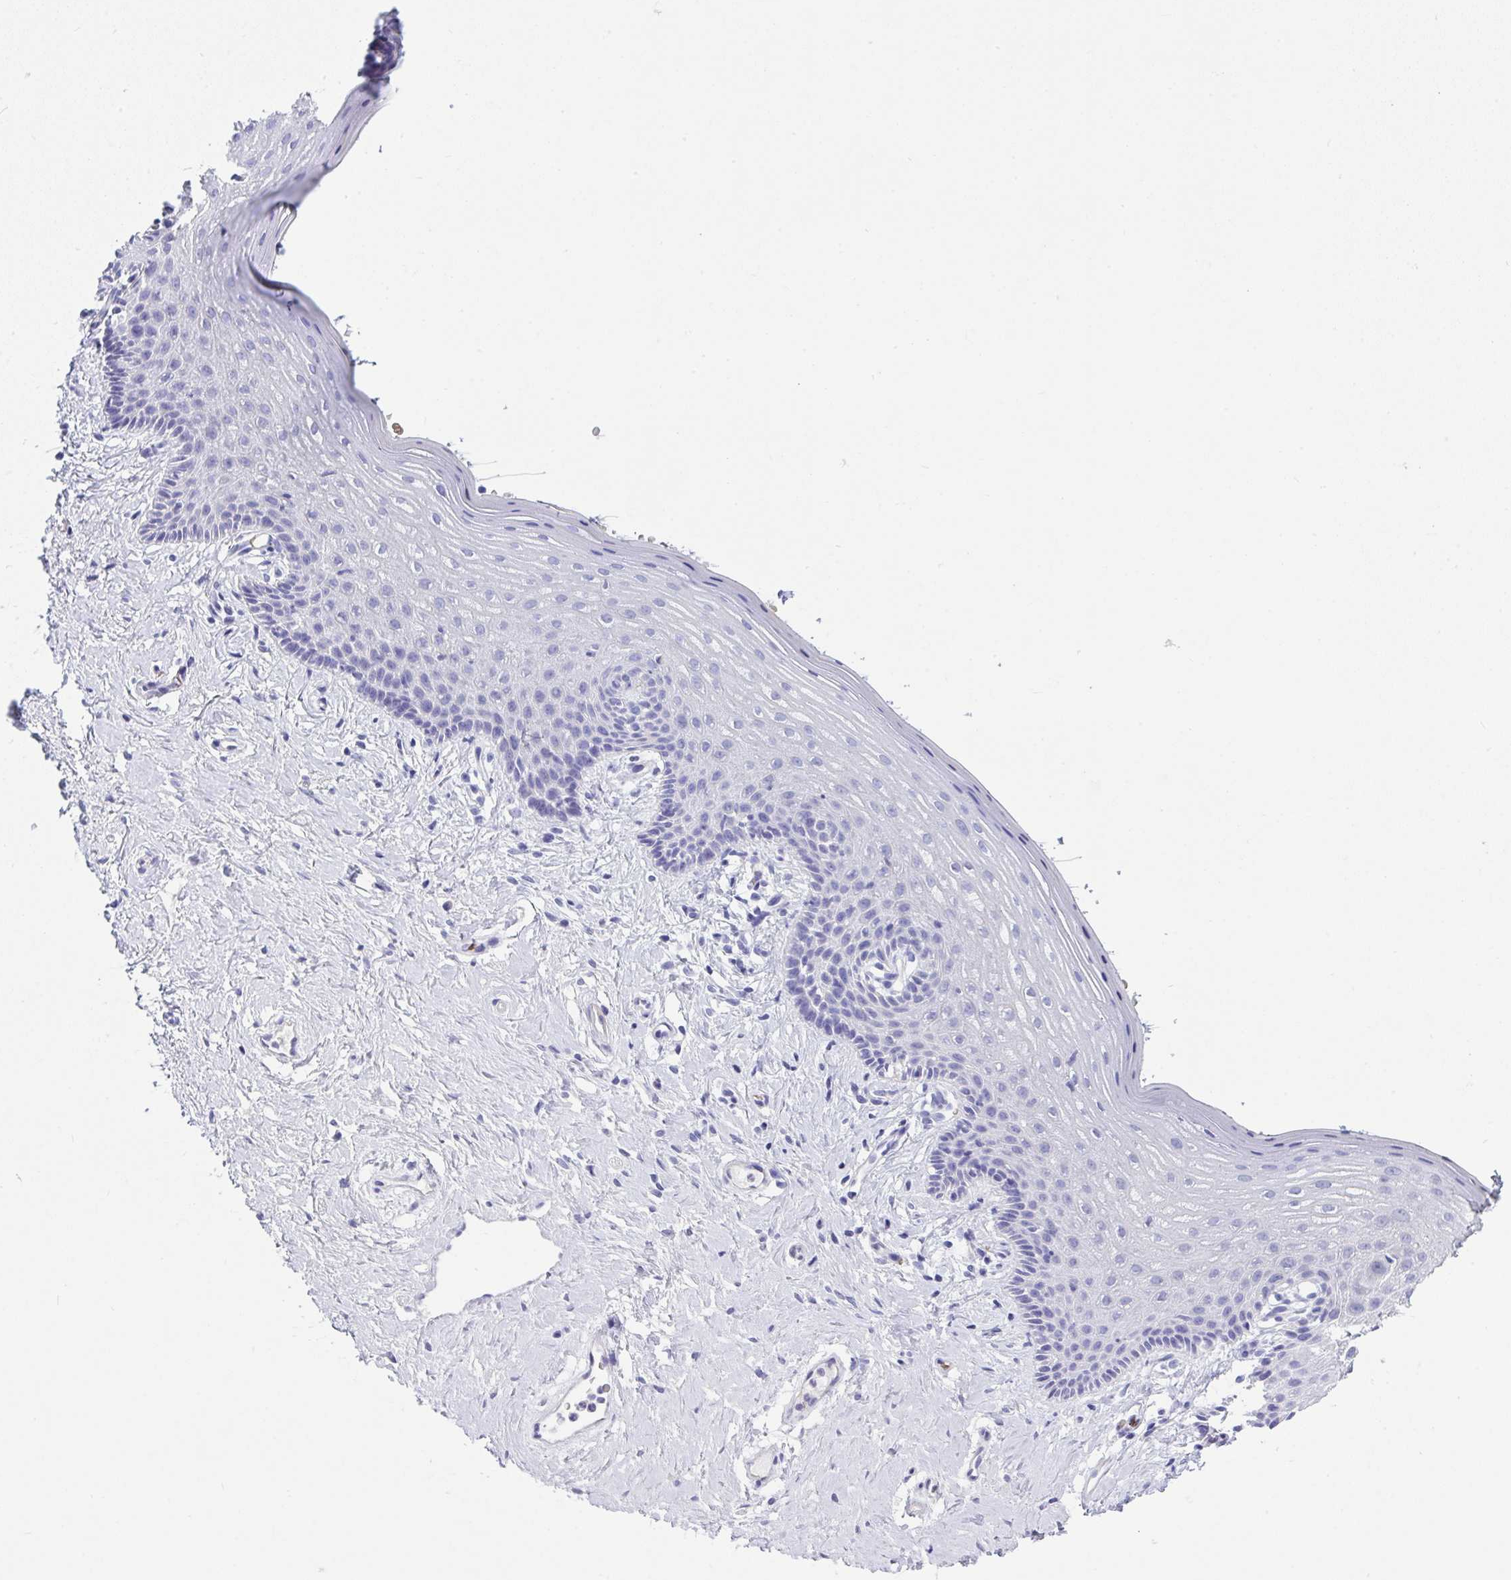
{"staining": {"intensity": "negative", "quantity": "none", "location": "none"}, "tissue": "vagina", "cell_type": "Squamous epithelial cells", "image_type": "normal", "snomed": [{"axis": "morphology", "description": "Normal tissue, NOS"}, {"axis": "topography", "description": "Vagina"}], "caption": "IHC histopathology image of normal vagina: human vagina stained with DAB demonstrates no significant protein staining in squamous epithelial cells. Brightfield microscopy of immunohistochemistry stained with DAB (3,3'-diaminobenzidine) (brown) and hematoxylin (blue), captured at high magnification.", "gene": "SPTB", "patient": {"sex": "female", "age": 42}}